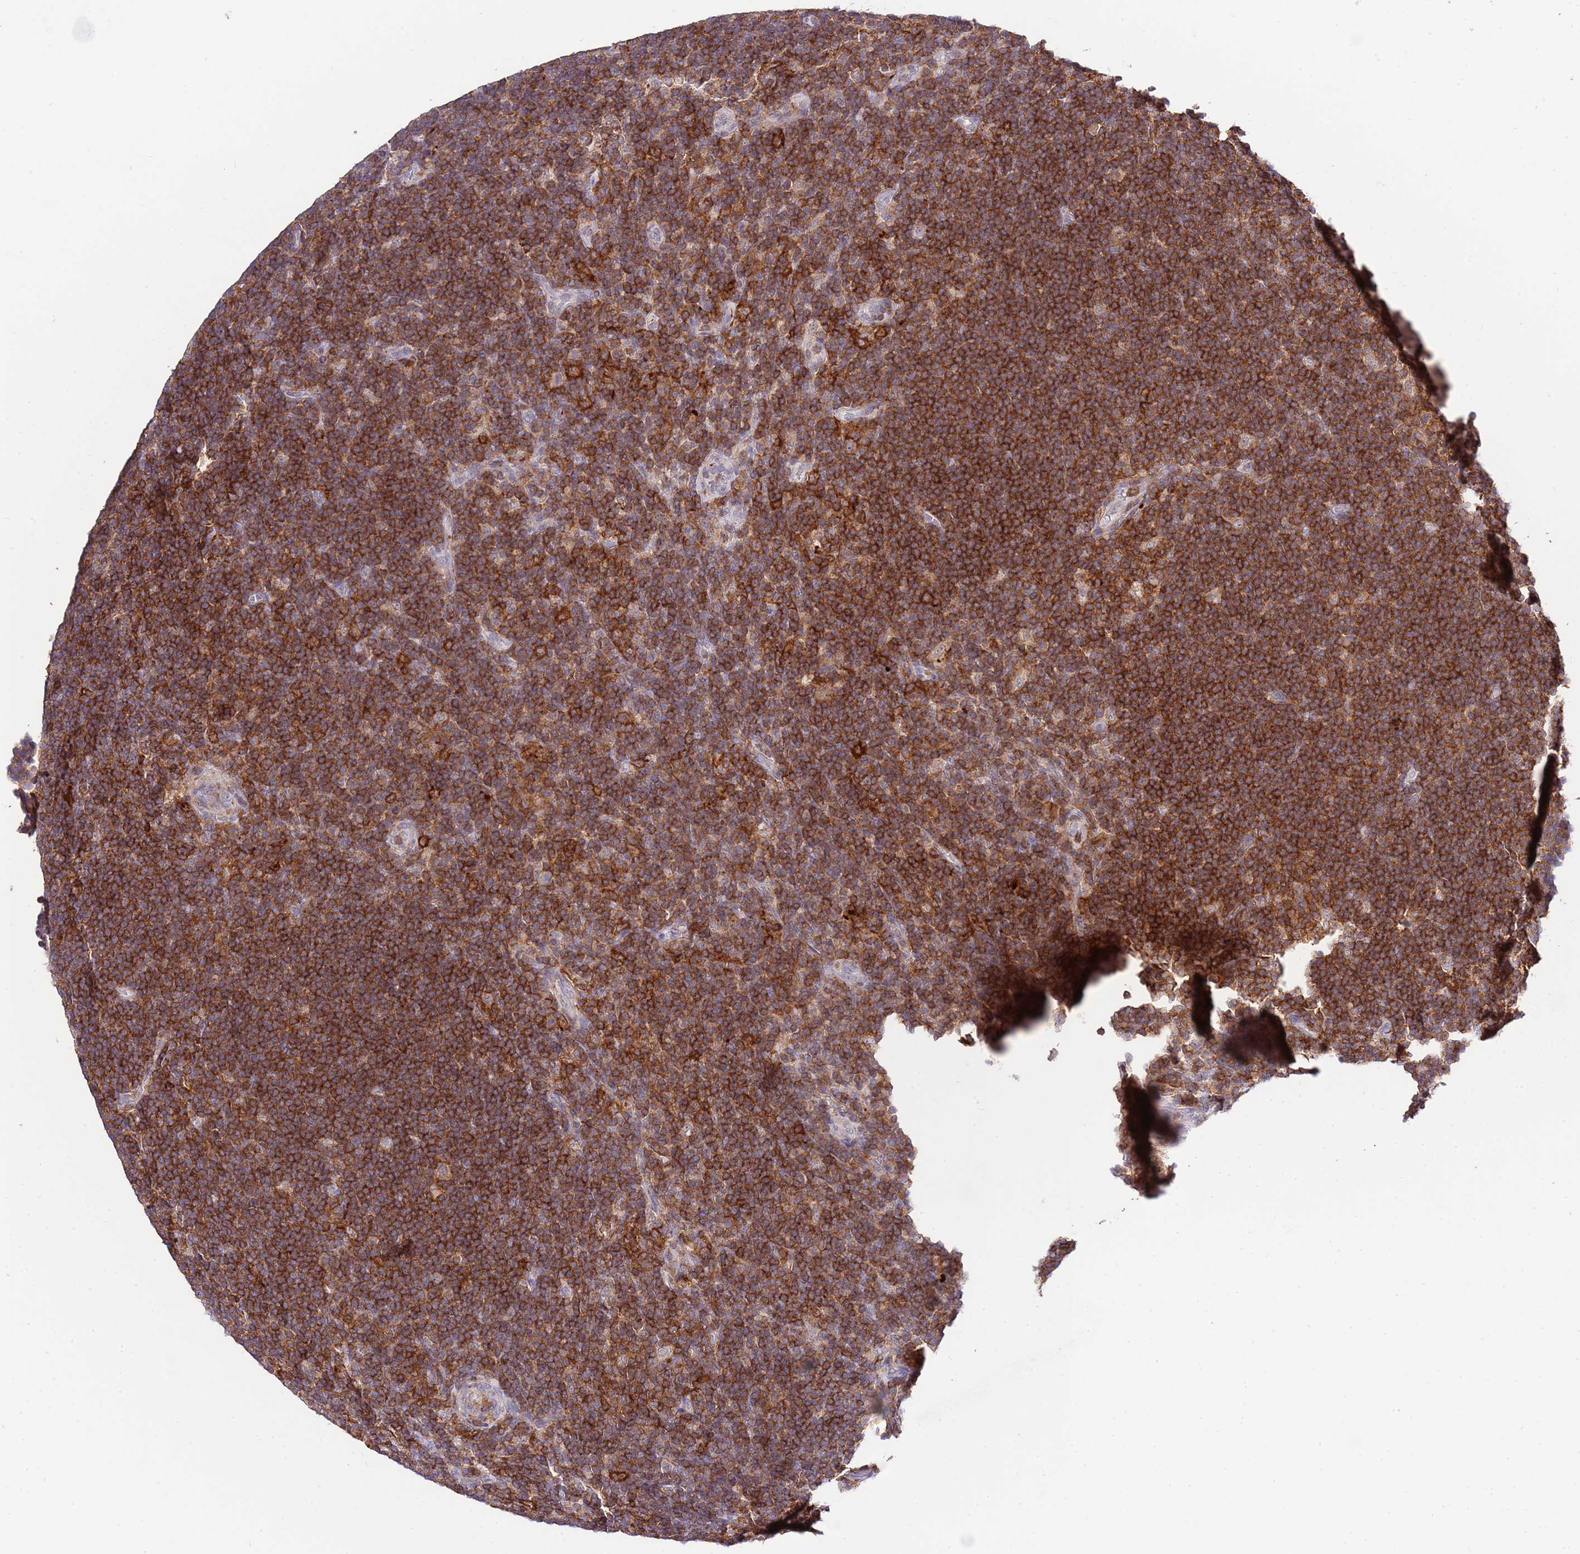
{"staining": {"intensity": "weak", "quantity": ">75%", "location": "cytoplasmic/membranous"}, "tissue": "lymphoma", "cell_type": "Tumor cells", "image_type": "cancer", "snomed": [{"axis": "morphology", "description": "Hodgkin's disease, NOS"}, {"axis": "topography", "description": "Lymph node"}], "caption": "Immunohistochemical staining of human Hodgkin's disease exhibits low levels of weak cytoplasmic/membranous protein staining in about >75% of tumor cells.", "gene": "EFHD1", "patient": {"sex": "female", "age": 57}}